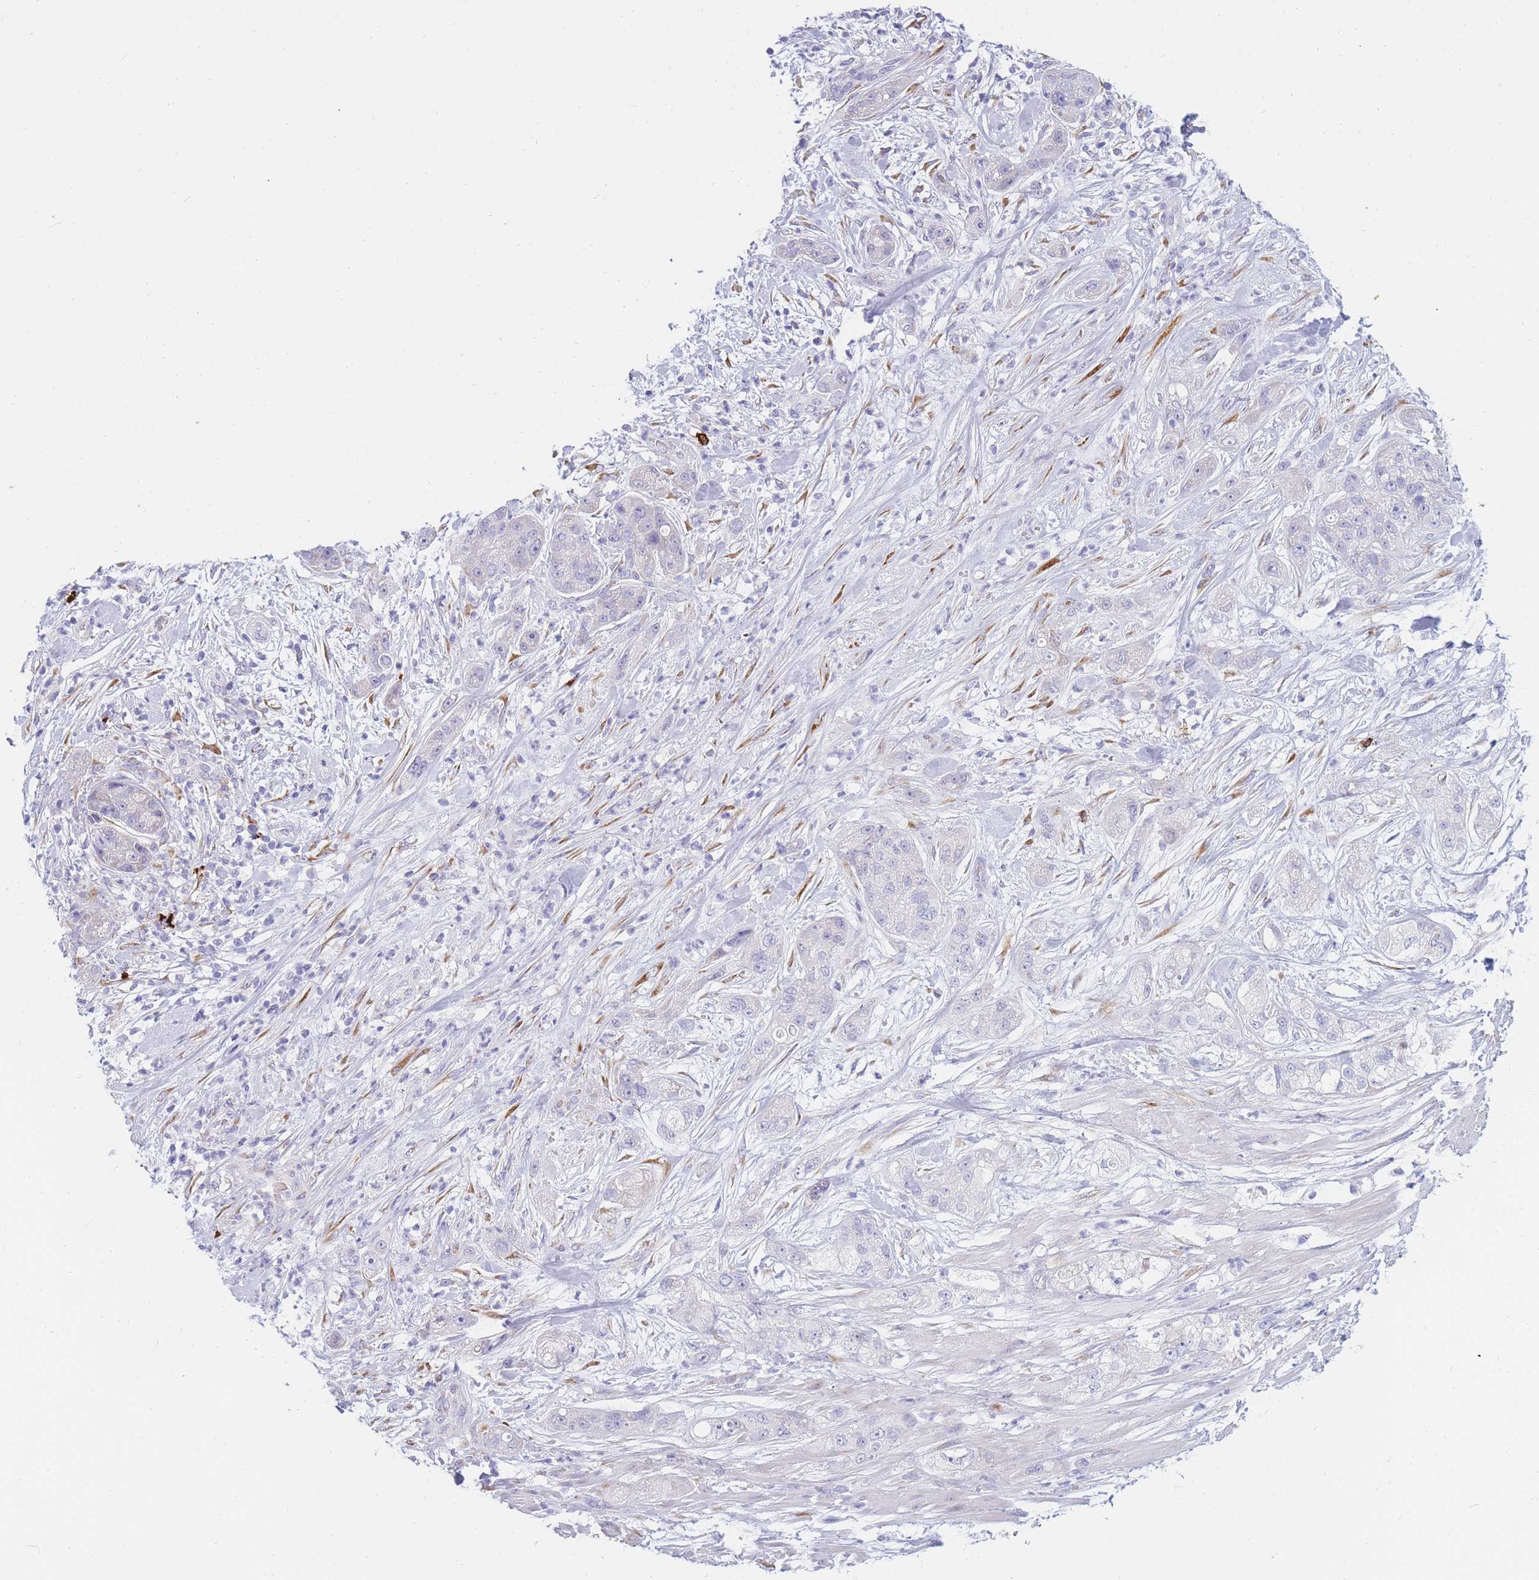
{"staining": {"intensity": "negative", "quantity": "none", "location": "none"}, "tissue": "pancreatic cancer", "cell_type": "Tumor cells", "image_type": "cancer", "snomed": [{"axis": "morphology", "description": "Adenocarcinoma, NOS"}, {"axis": "topography", "description": "Pancreas"}], "caption": "Tumor cells show no significant staining in pancreatic cancer (adenocarcinoma).", "gene": "TPSD1", "patient": {"sex": "female", "age": 78}}